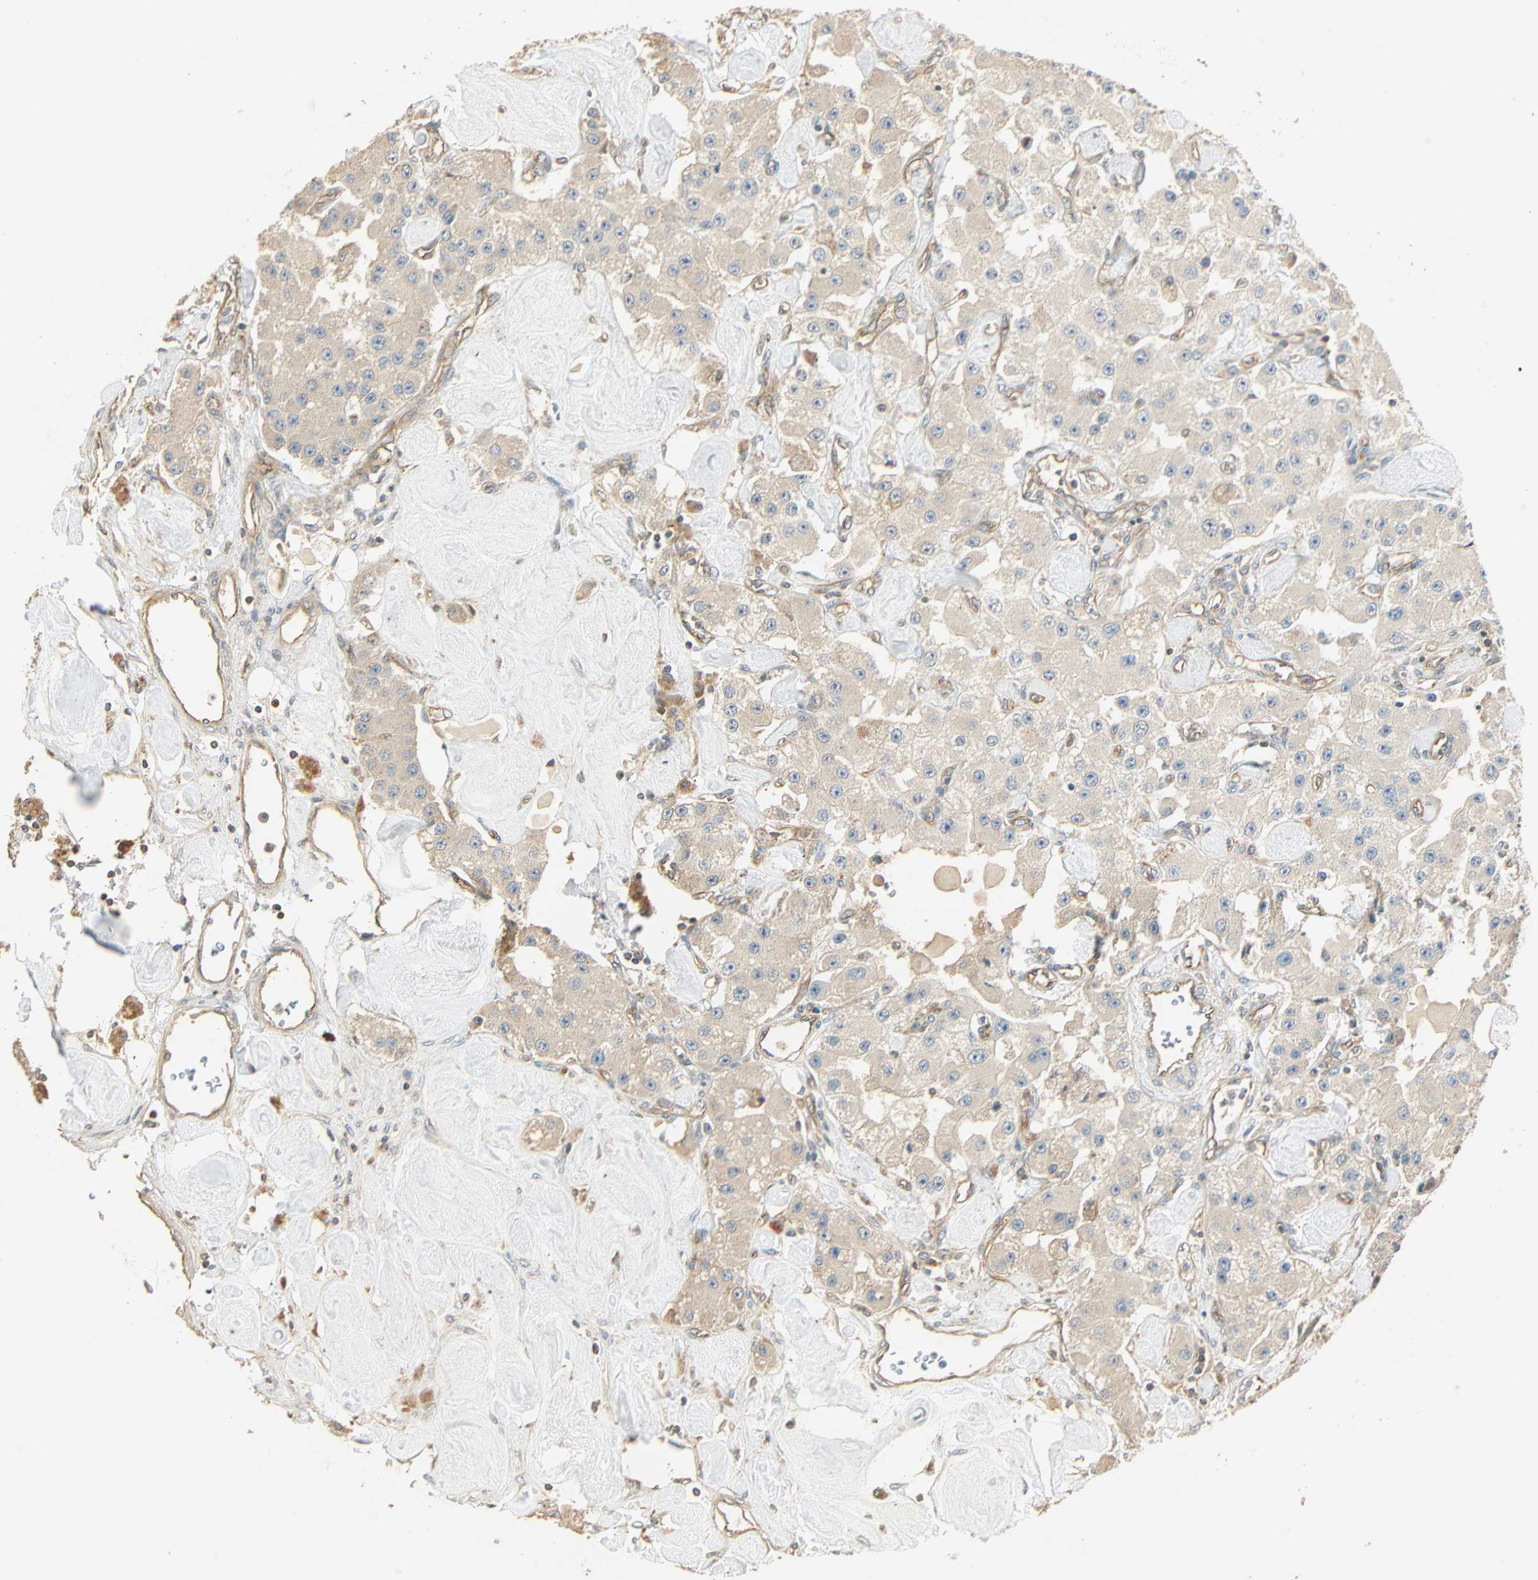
{"staining": {"intensity": "weak", "quantity": "25%-75%", "location": "cytoplasmic/membranous"}, "tissue": "carcinoid", "cell_type": "Tumor cells", "image_type": "cancer", "snomed": [{"axis": "morphology", "description": "Carcinoid, malignant, NOS"}, {"axis": "topography", "description": "Pancreas"}], "caption": "DAB immunohistochemical staining of carcinoid exhibits weak cytoplasmic/membranous protein staining in about 25%-75% of tumor cells.", "gene": "GALK1", "patient": {"sex": "male", "age": 41}}